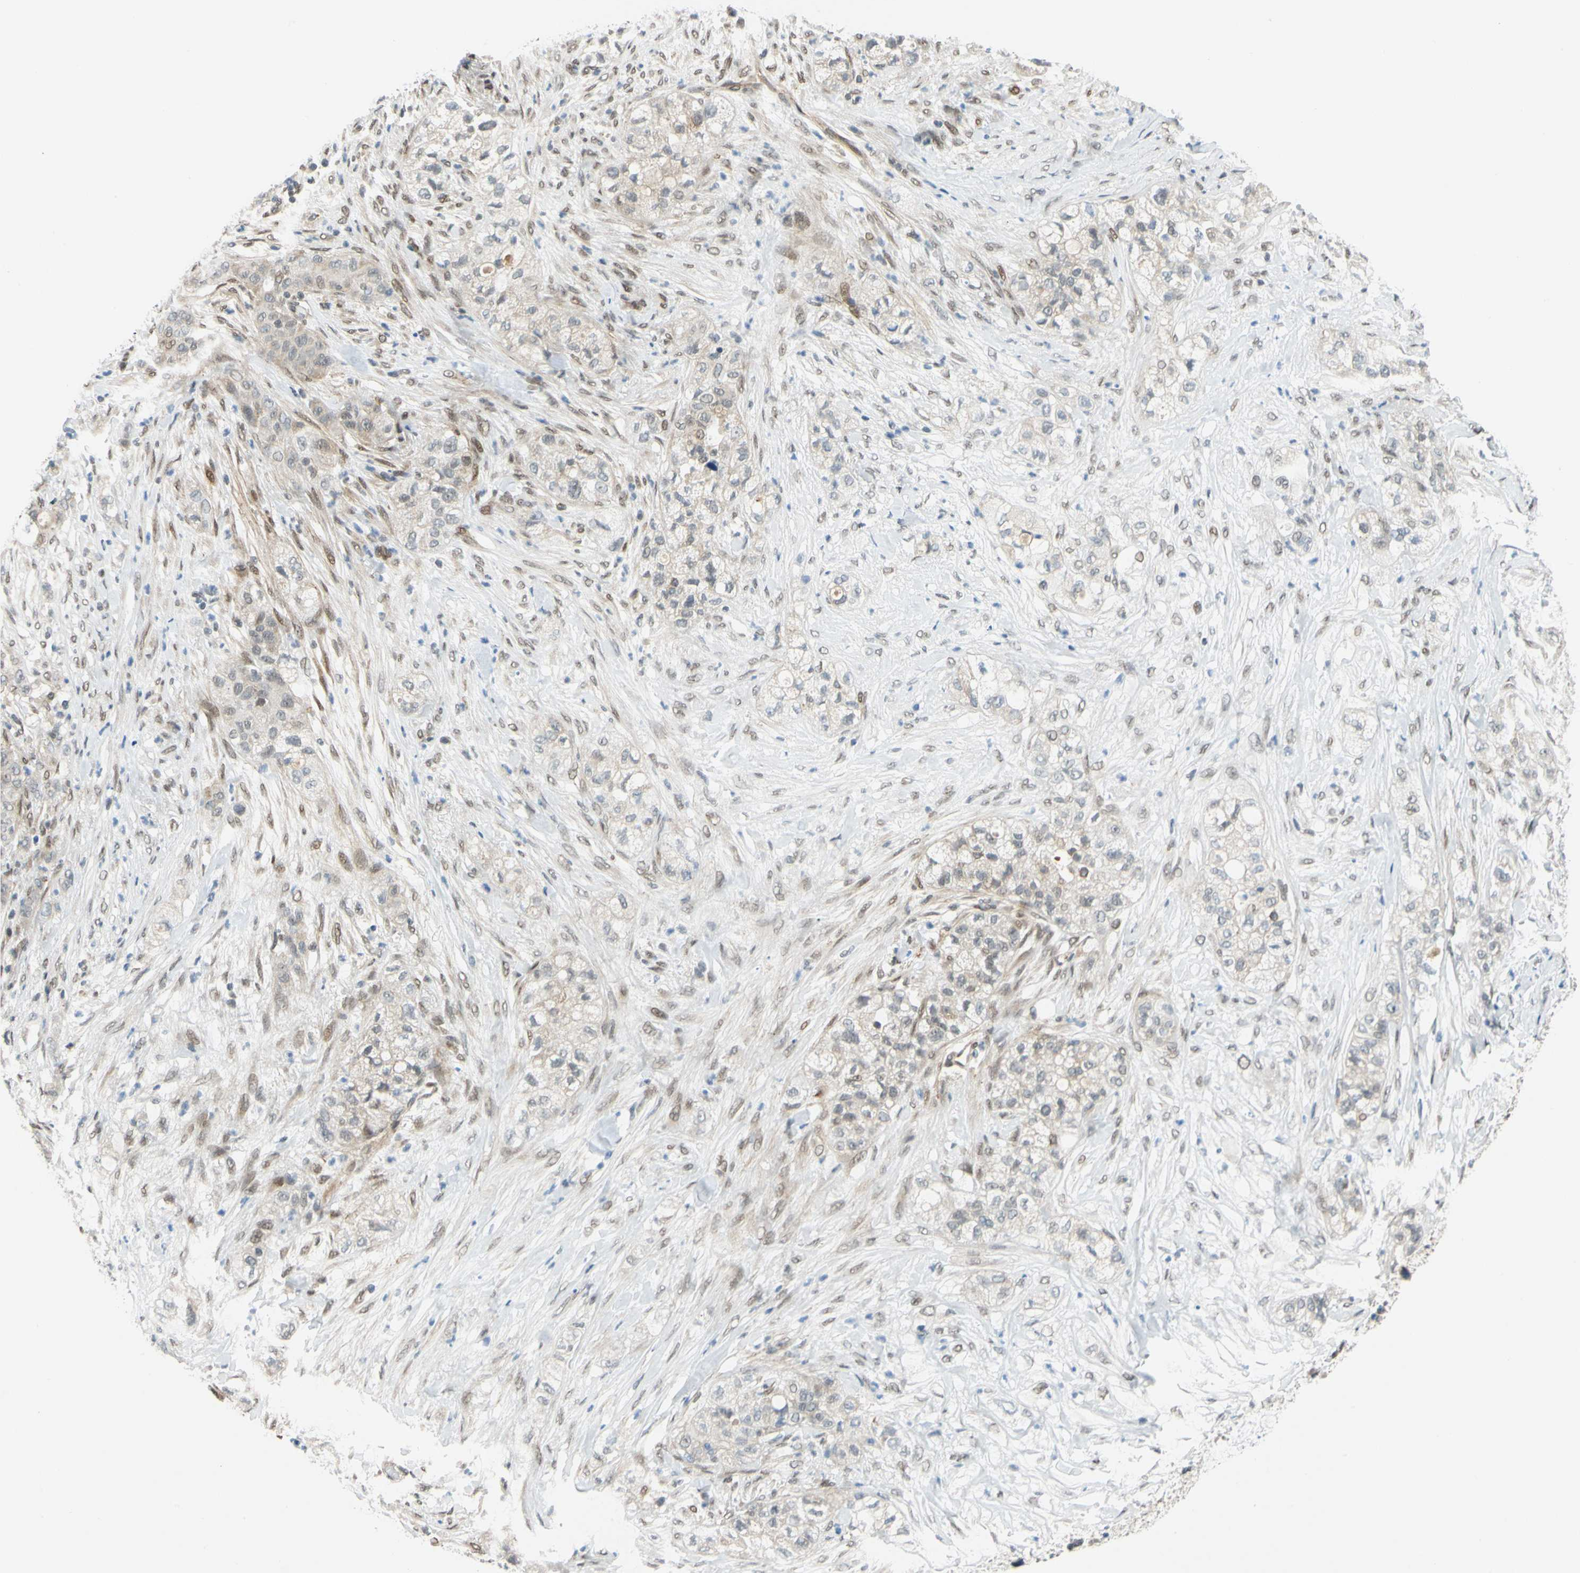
{"staining": {"intensity": "weak", "quantity": "25%-75%", "location": "cytoplasmic/membranous"}, "tissue": "pancreatic cancer", "cell_type": "Tumor cells", "image_type": "cancer", "snomed": [{"axis": "morphology", "description": "Adenocarcinoma, NOS"}, {"axis": "topography", "description": "Pancreas"}], "caption": "Immunohistochemistry (IHC) micrograph of pancreatic cancer stained for a protein (brown), which demonstrates low levels of weak cytoplasmic/membranous staining in approximately 25%-75% of tumor cells.", "gene": "POGZ", "patient": {"sex": "female", "age": 78}}